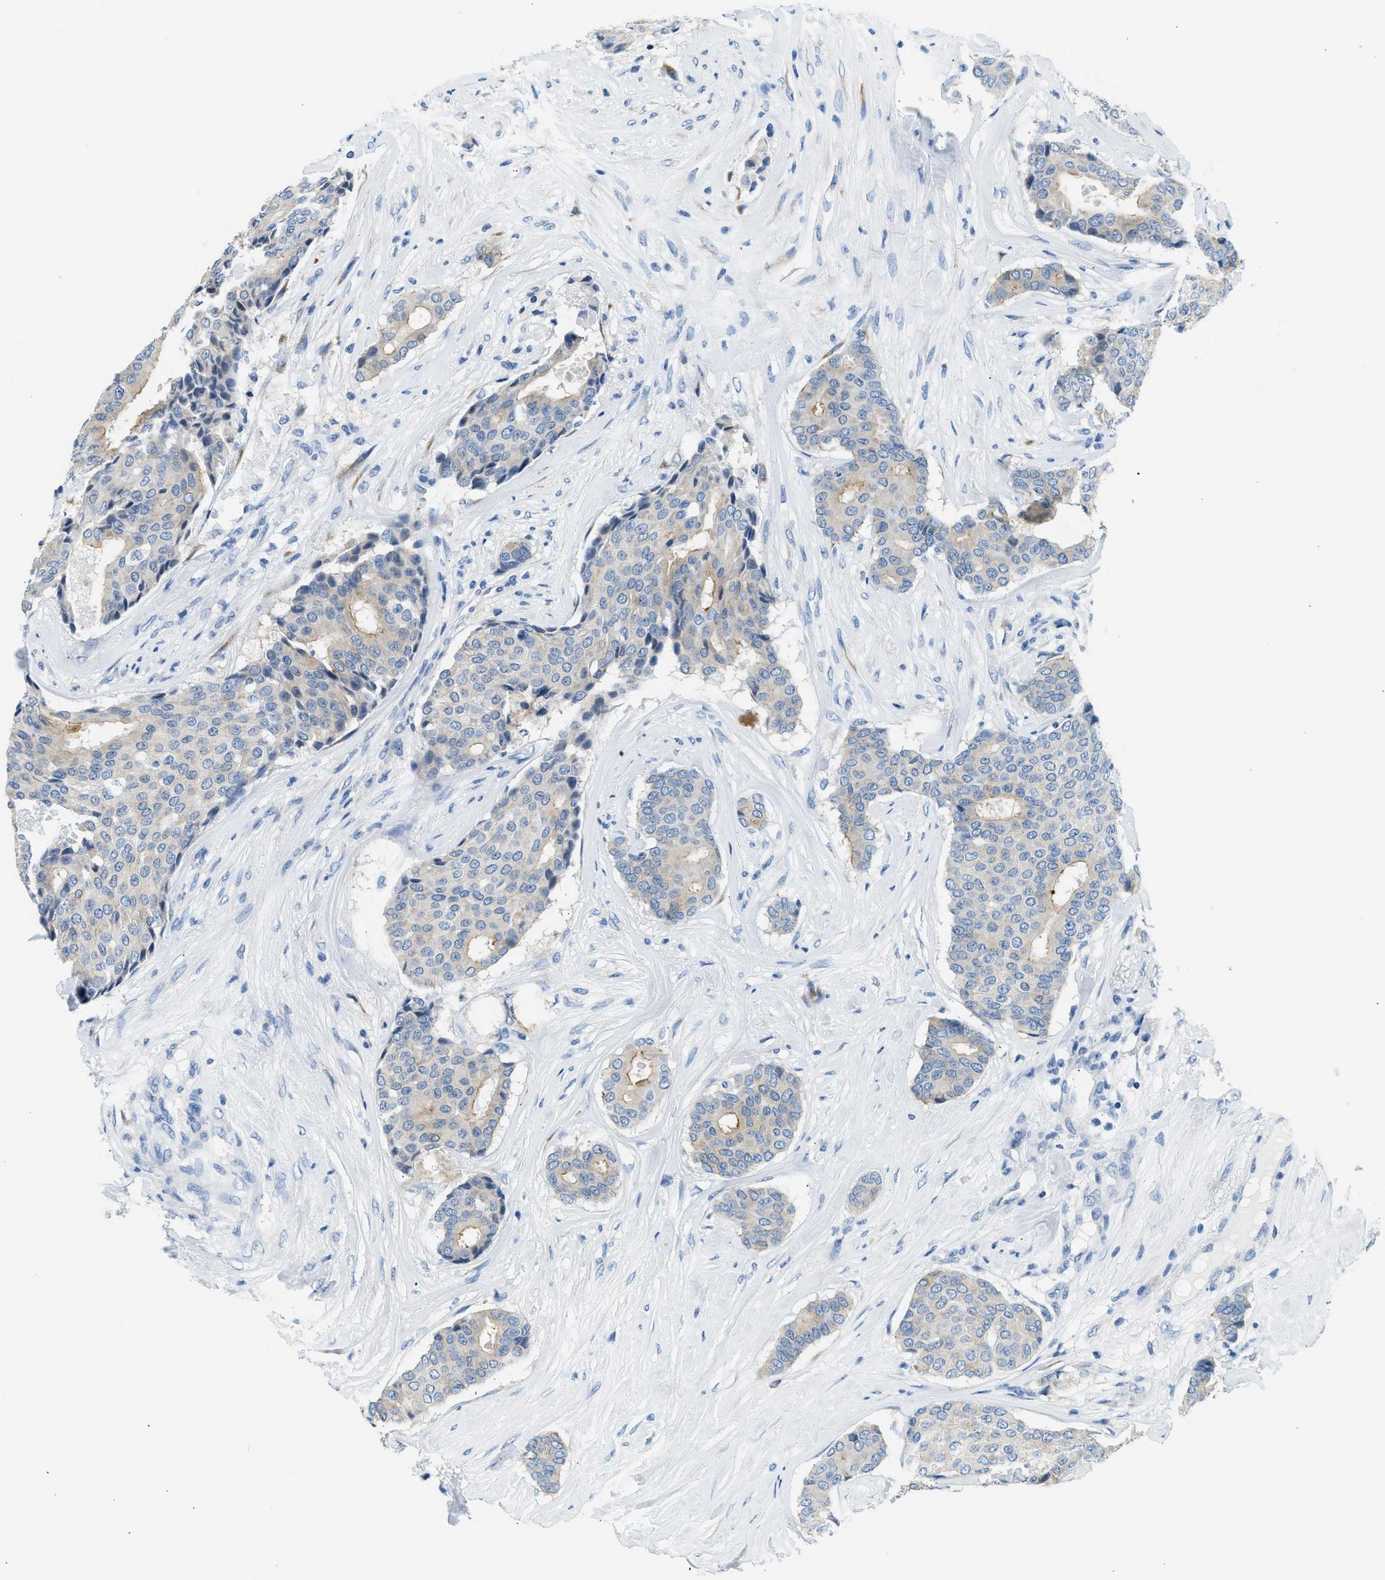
{"staining": {"intensity": "weak", "quantity": "<25%", "location": "cytoplasmic/membranous"}, "tissue": "breast cancer", "cell_type": "Tumor cells", "image_type": "cancer", "snomed": [{"axis": "morphology", "description": "Duct carcinoma"}, {"axis": "topography", "description": "Breast"}], "caption": "An image of human invasive ductal carcinoma (breast) is negative for staining in tumor cells. The staining was performed using DAB (3,3'-diaminobenzidine) to visualize the protein expression in brown, while the nuclei were stained in blue with hematoxylin (Magnification: 20x).", "gene": "CLDN18", "patient": {"sex": "female", "age": 75}}